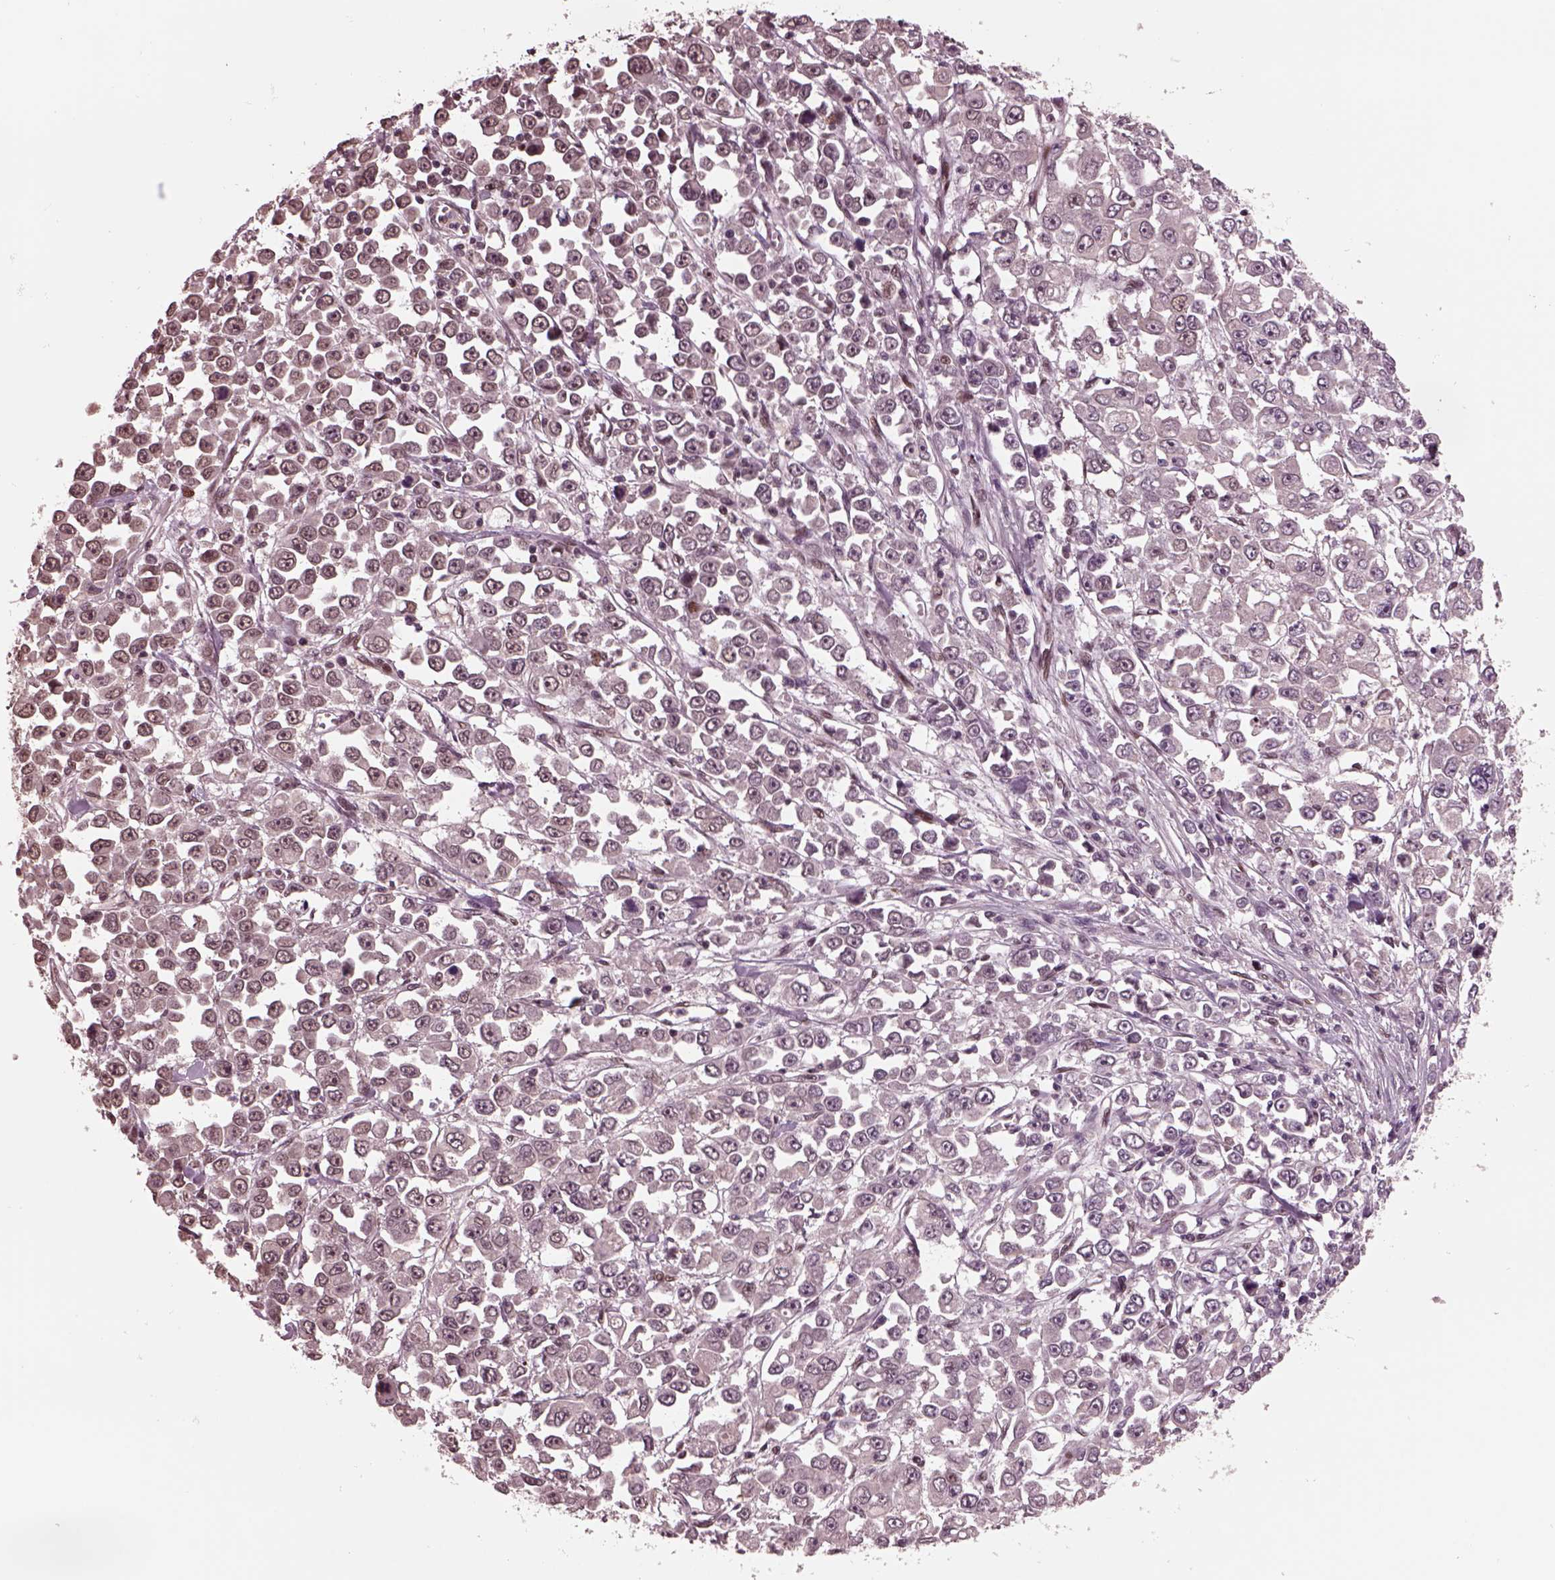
{"staining": {"intensity": "weak", "quantity": "<25%", "location": "nuclear"}, "tissue": "stomach cancer", "cell_type": "Tumor cells", "image_type": "cancer", "snomed": [{"axis": "morphology", "description": "Adenocarcinoma, NOS"}, {"axis": "topography", "description": "Stomach, upper"}], "caption": "This is a histopathology image of immunohistochemistry staining of adenocarcinoma (stomach), which shows no positivity in tumor cells. The staining is performed using DAB brown chromogen with nuclei counter-stained in using hematoxylin.", "gene": "NAP1L5", "patient": {"sex": "male", "age": 70}}